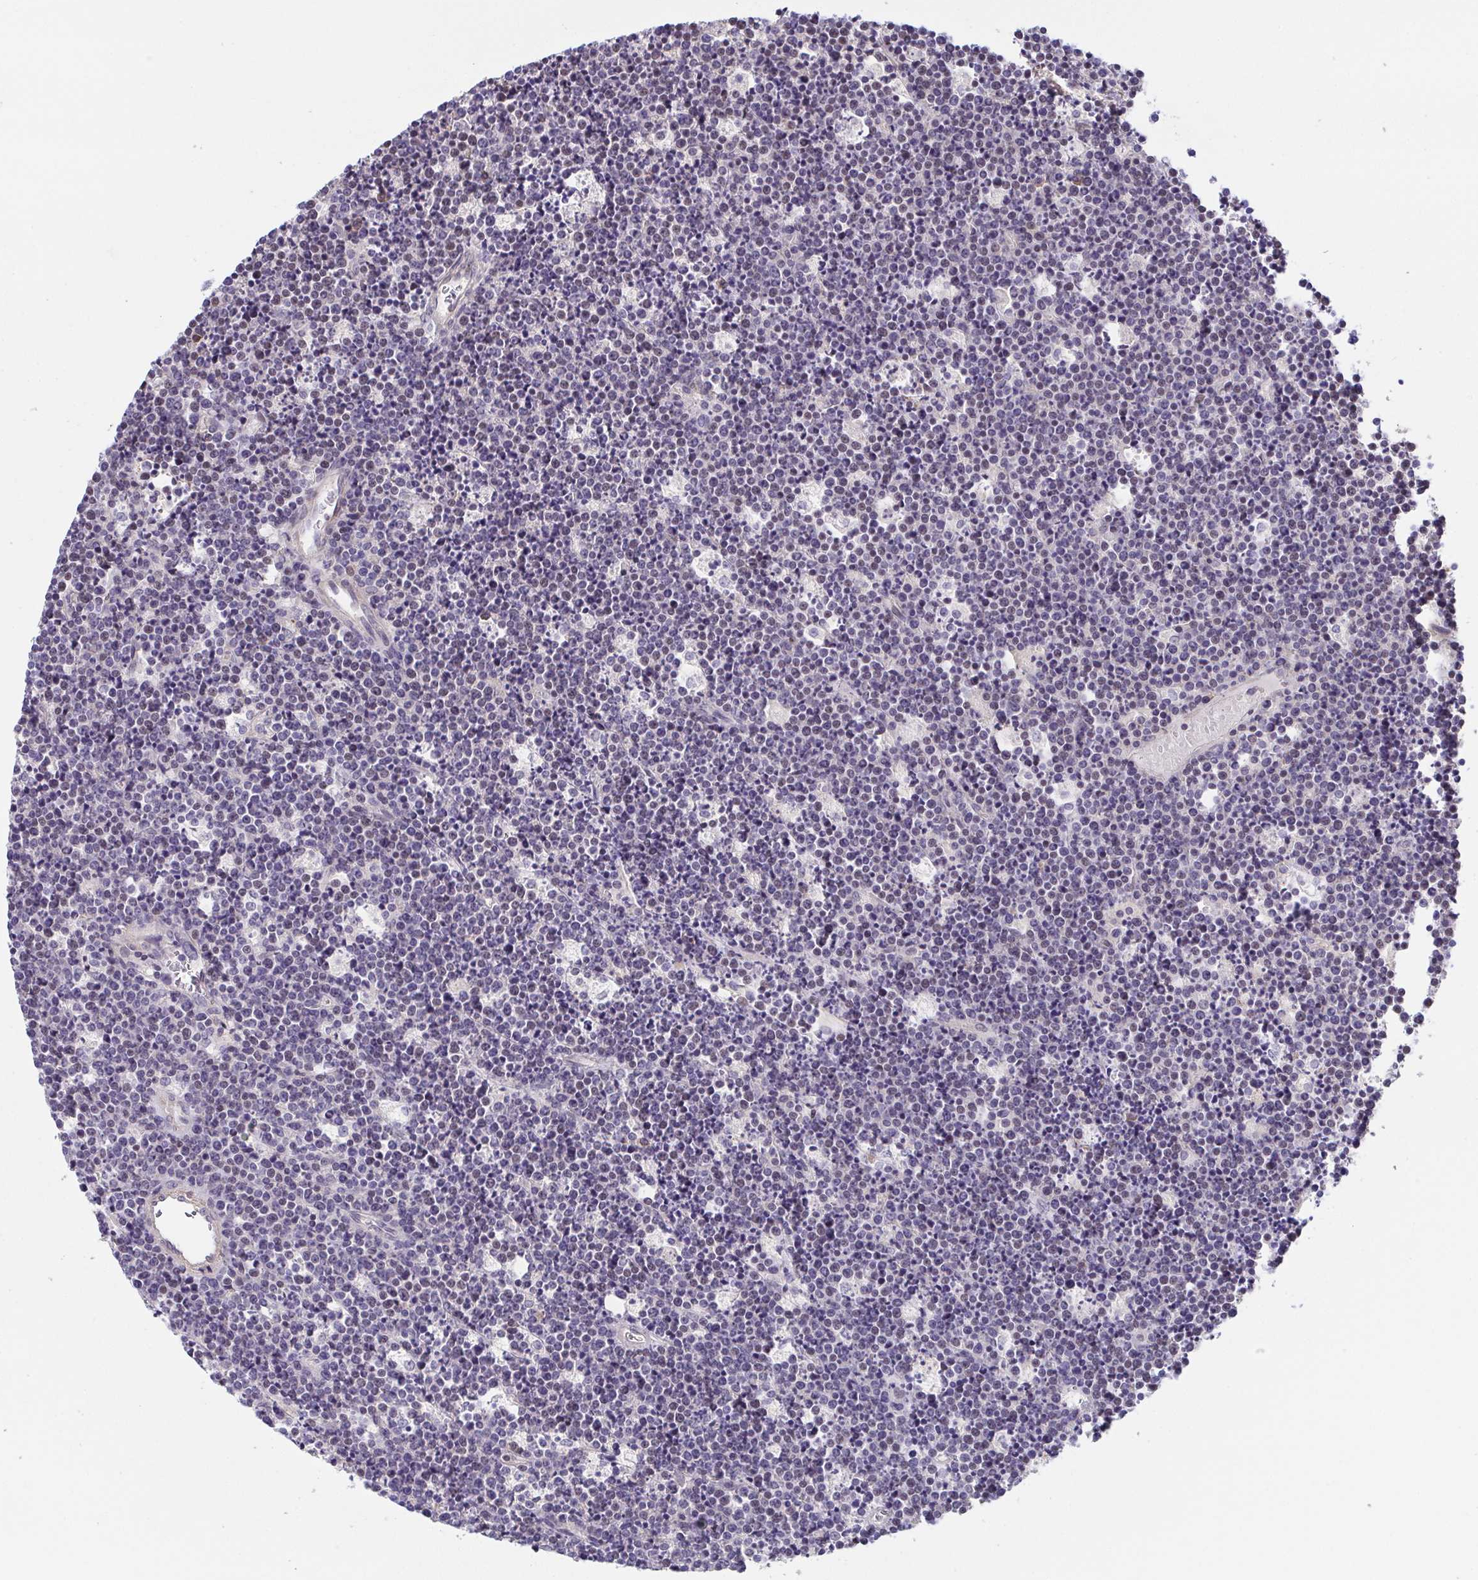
{"staining": {"intensity": "negative", "quantity": "none", "location": "none"}, "tissue": "lymphoma", "cell_type": "Tumor cells", "image_type": "cancer", "snomed": [{"axis": "morphology", "description": "Malignant lymphoma, non-Hodgkin's type, High grade"}, {"axis": "topography", "description": "Ovary"}], "caption": "Immunohistochemical staining of human lymphoma displays no significant expression in tumor cells. Brightfield microscopy of immunohistochemistry stained with DAB (3,3'-diaminobenzidine) (brown) and hematoxylin (blue), captured at high magnification.", "gene": "PREPL", "patient": {"sex": "female", "age": 56}}